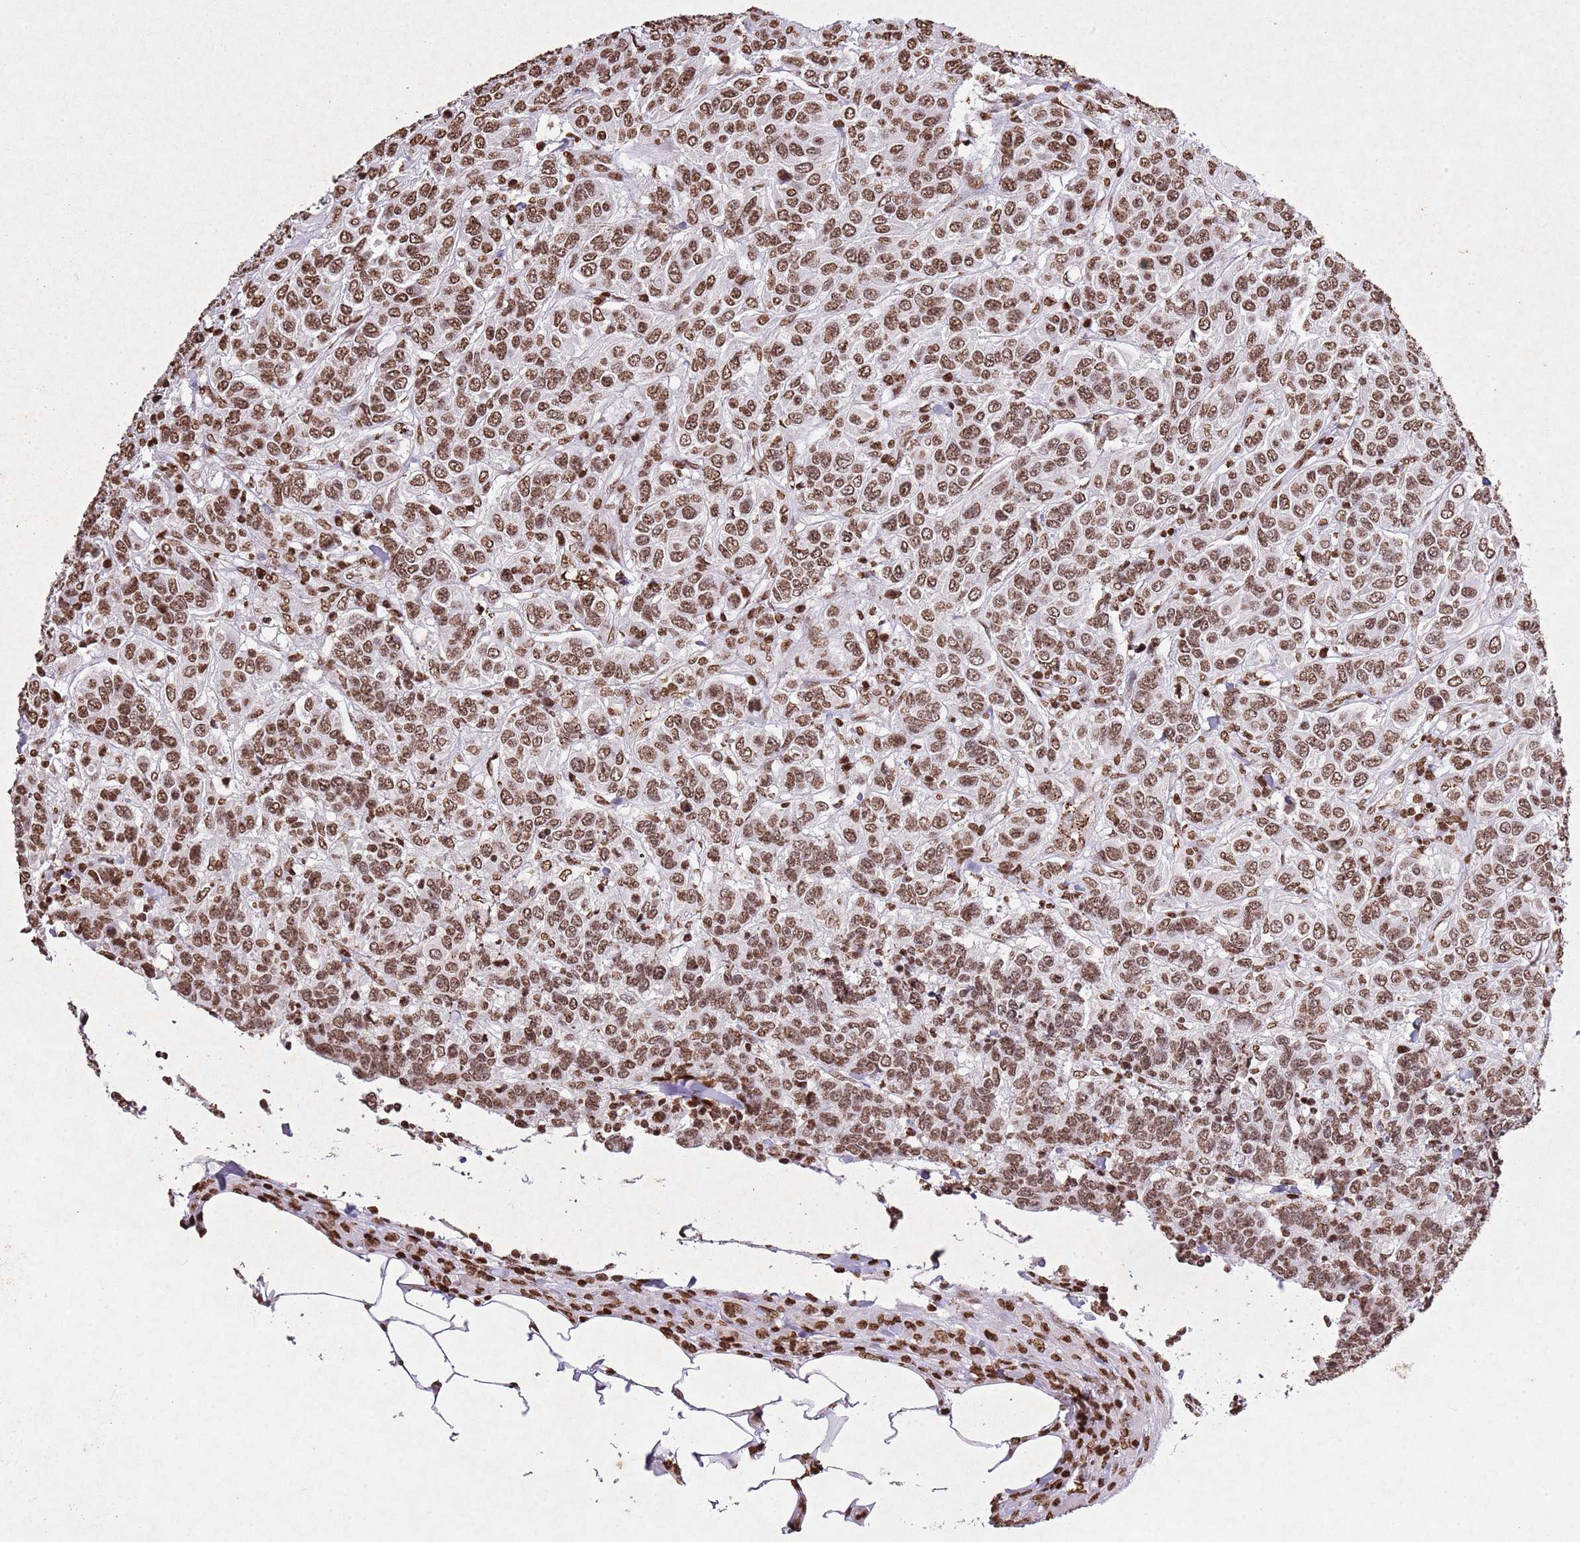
{"staining": {"intensity": "moderate", "quantity": ">75%", "location": "nuclear"}, "tissue": "breast cancer", "cell_type": "Tumor cells", "image_type": "cancer", "snomed": [{"axis": "morphology", "description": "Duct carcinoma"}, {"axis": "topography", "description": "Breast"}], "caption": "Protein analysis of breast cancer tissue shows moderate nuclear positivity in about >75% of tumor cells. The staining was performed using DAB (3,3'-diaminobenzidine) to visualize the protein expression in brown, while the nuclei were stained in blue with hematoxylin (Magnification: 20x).", "gene": "BMAL1", "patient": {"sex": "female", "age": 55}}